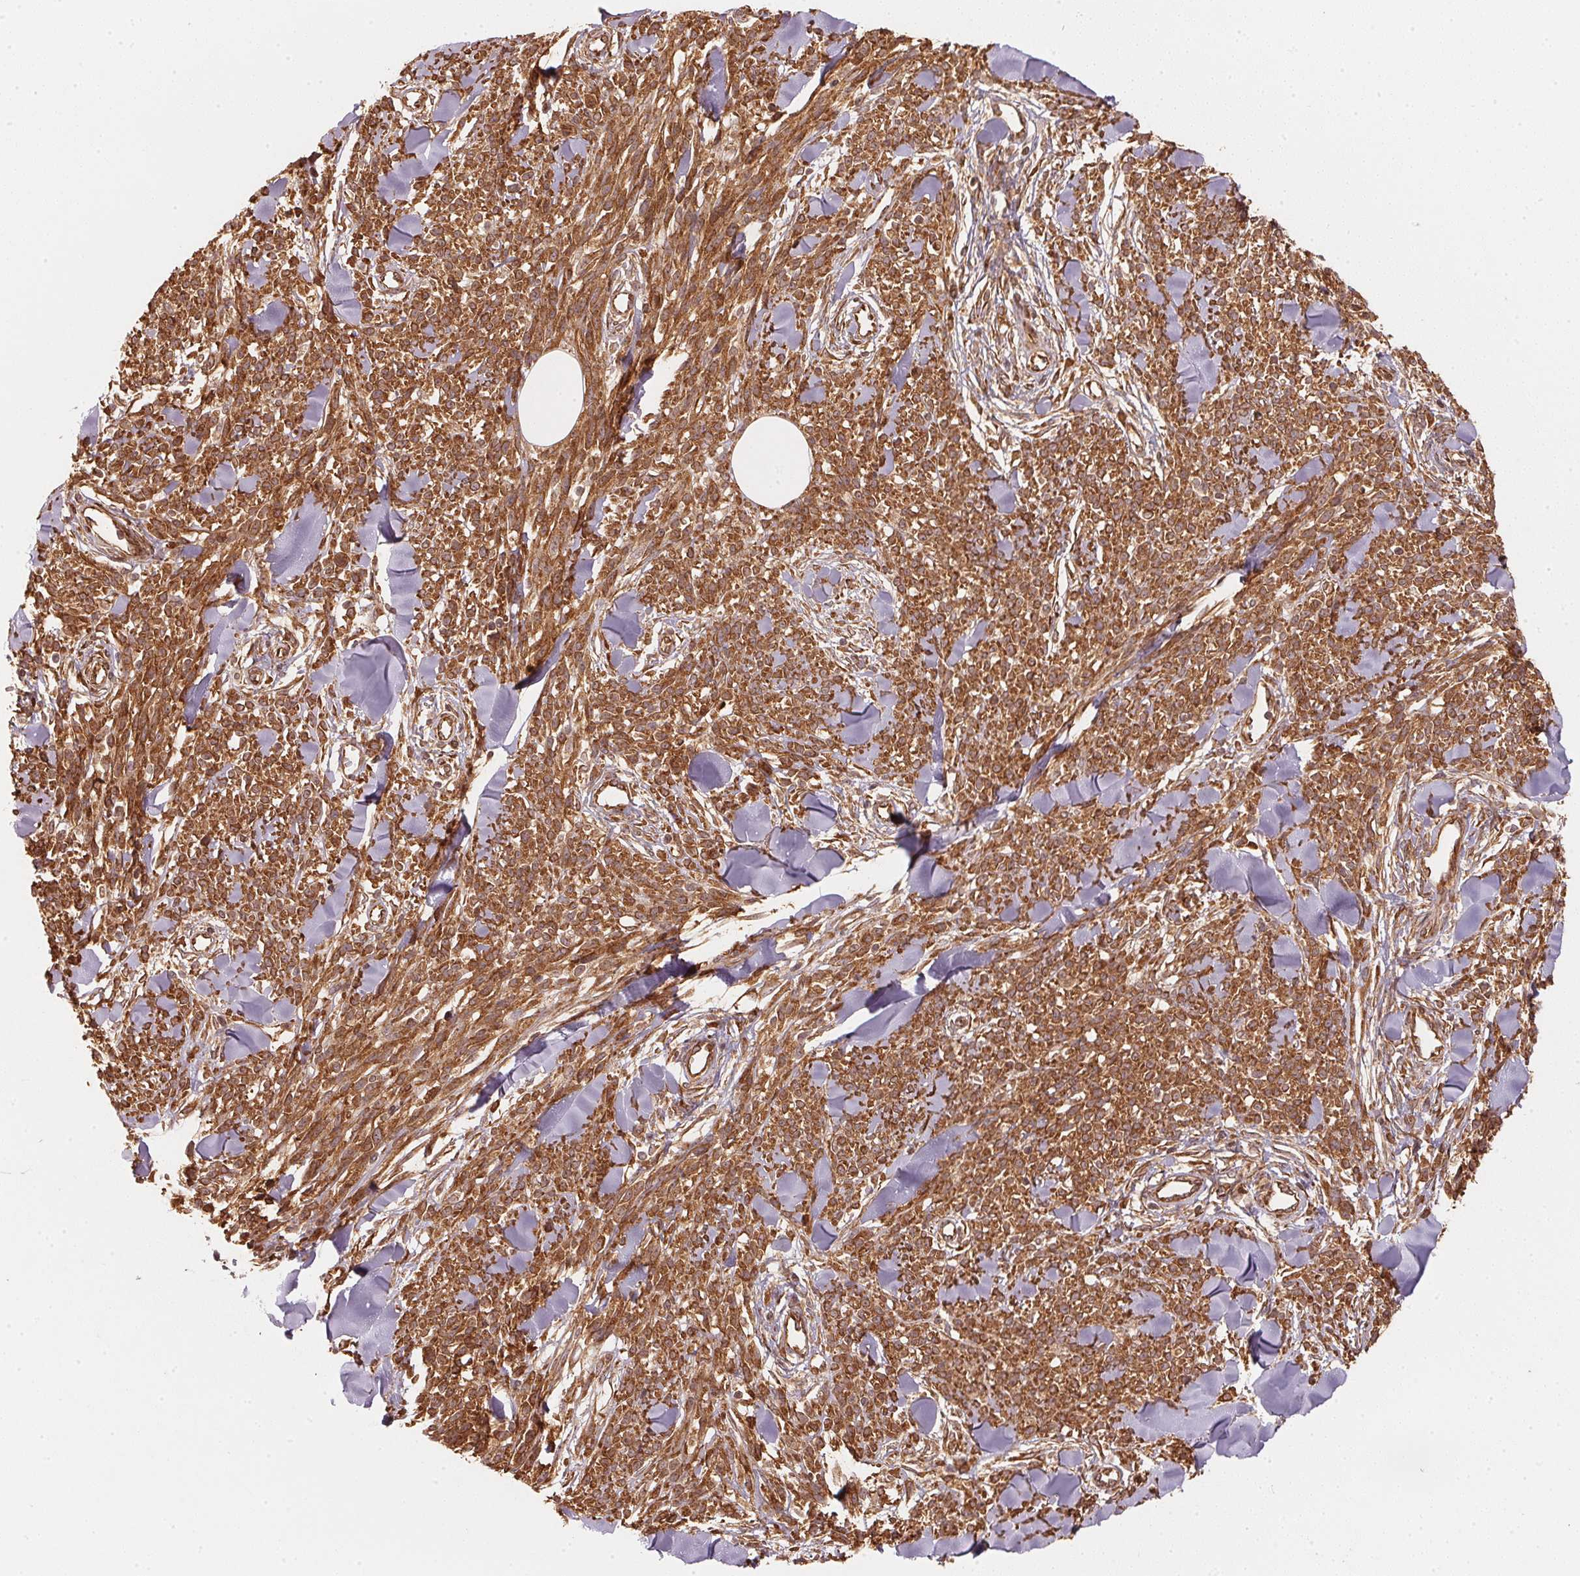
{"staining": {"intensity": "strong", "quantity": ">75%", "location": "cytoplasmic/membranous"}, "tissue": "melanoma", "cell_type": "Tumor cells", "image_type": "cancer", "snomed": [{"axis": "morphology", "description": "Malignant melanoma, NOS"}, {"axis": "topography", "description": "Skin"}, {"axis": "topography", "description": "Skin of trunk"}], "caption": "Immunohistochemistry (IHC) (DAB (3,3'-diaminobenzidine)) staining of malignant melanoma demonstrates strong cytoplasmic/membranous protein expression in about >75% of tumor cells.", "gene": "STRN4", "patient": {"sex": "male", "age": 74}}